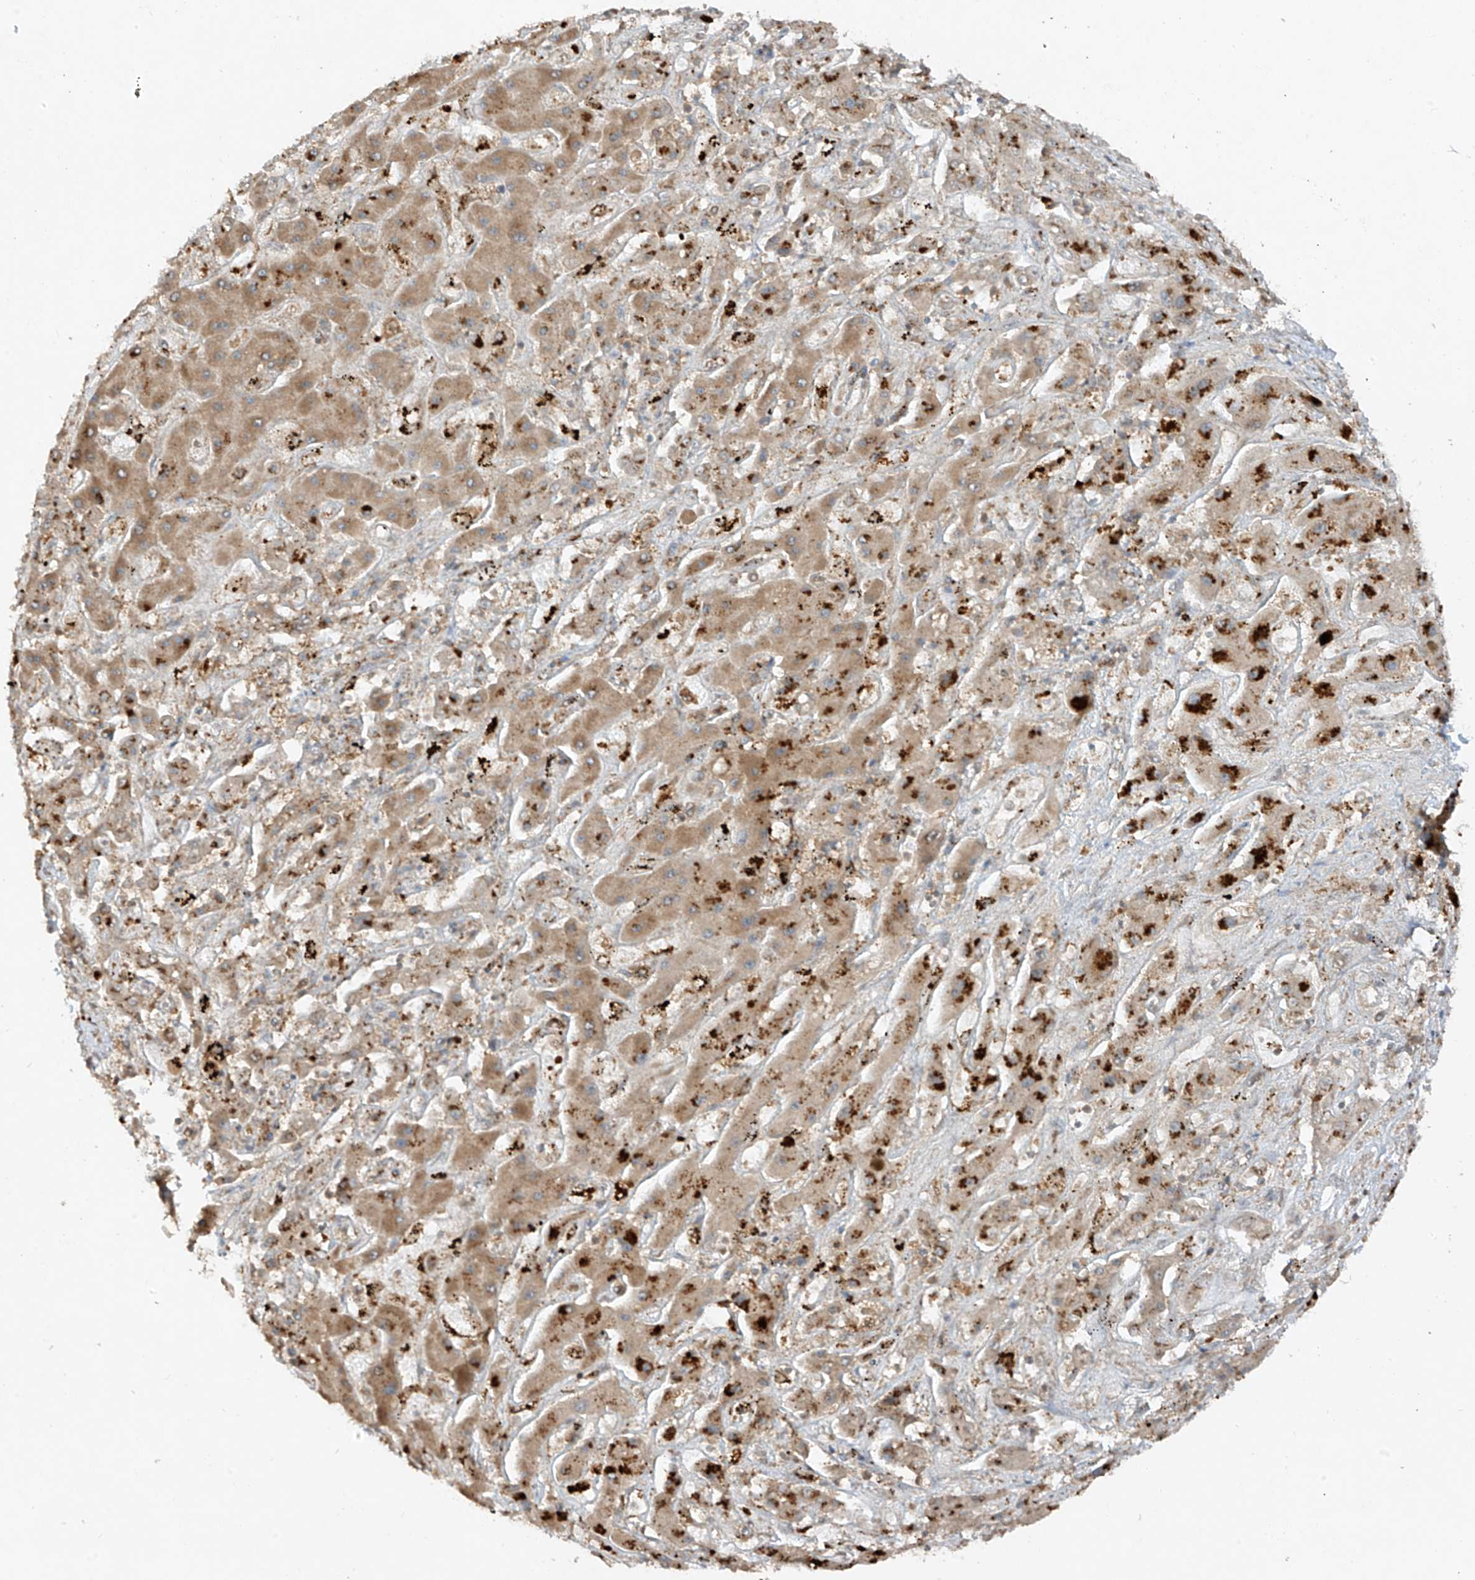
{"staining": {"intensity": "strong", "quantity": "25%-75%", "location": "cytoplasmic/membranous"}, "tissue": "liver cancer", "cell_type": "Tumor cells", "image_type": "cancer", "snomed": [{"axis": "morphology", "description": "Cholangiocarcinoma"}, {"axis": "topography", "description": "Liver"}], "caption": "A brown stain highlights strong cytoplasmic/membranous staining of a protein in liver cholangiocarcinoma tumor cells. (brown staining indicates protein expression, while blue staining denotes nuclei).", "gene": "LDAH", "patient": {"sex": "male", "age": 67}}